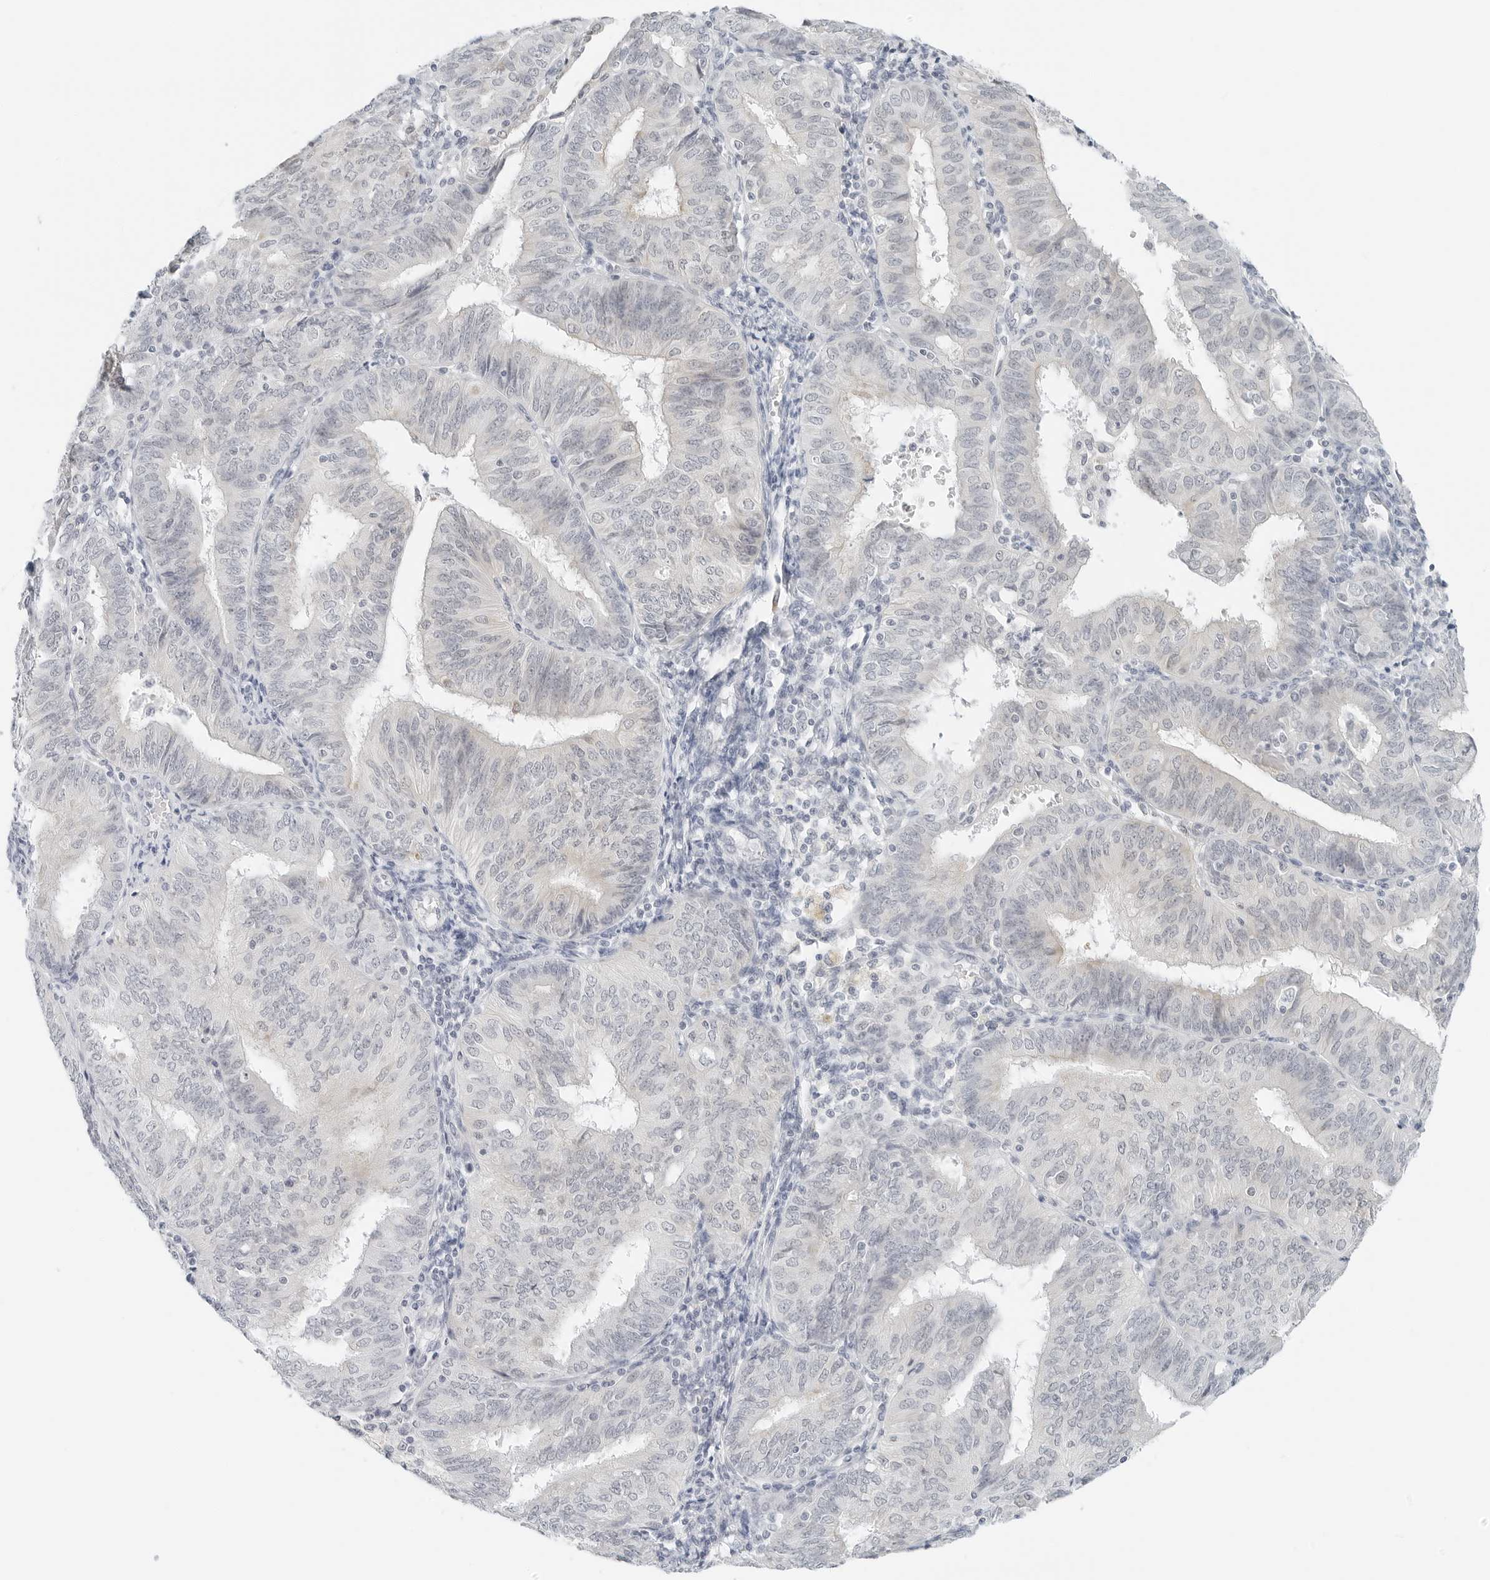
{"staining": {"intensity": "negative", "quantity": "none", "location": "none"}, "tissue": "endometrial cancer", "cell_type": "Tumor cells", "image_type": "cancer", "snomed": [{"axis": "morphology", "description": "Adenocarcinoma, NOS"}, {"axis": "topography", "description": "Endometrium"}], "caption": "Endometrial cancer stained for a protein using immunohistochemistry (IHC) demonstrates no expression tumor cells.", "gene": "CCSAP", "patient": {"sex": "female", "age": 58}}